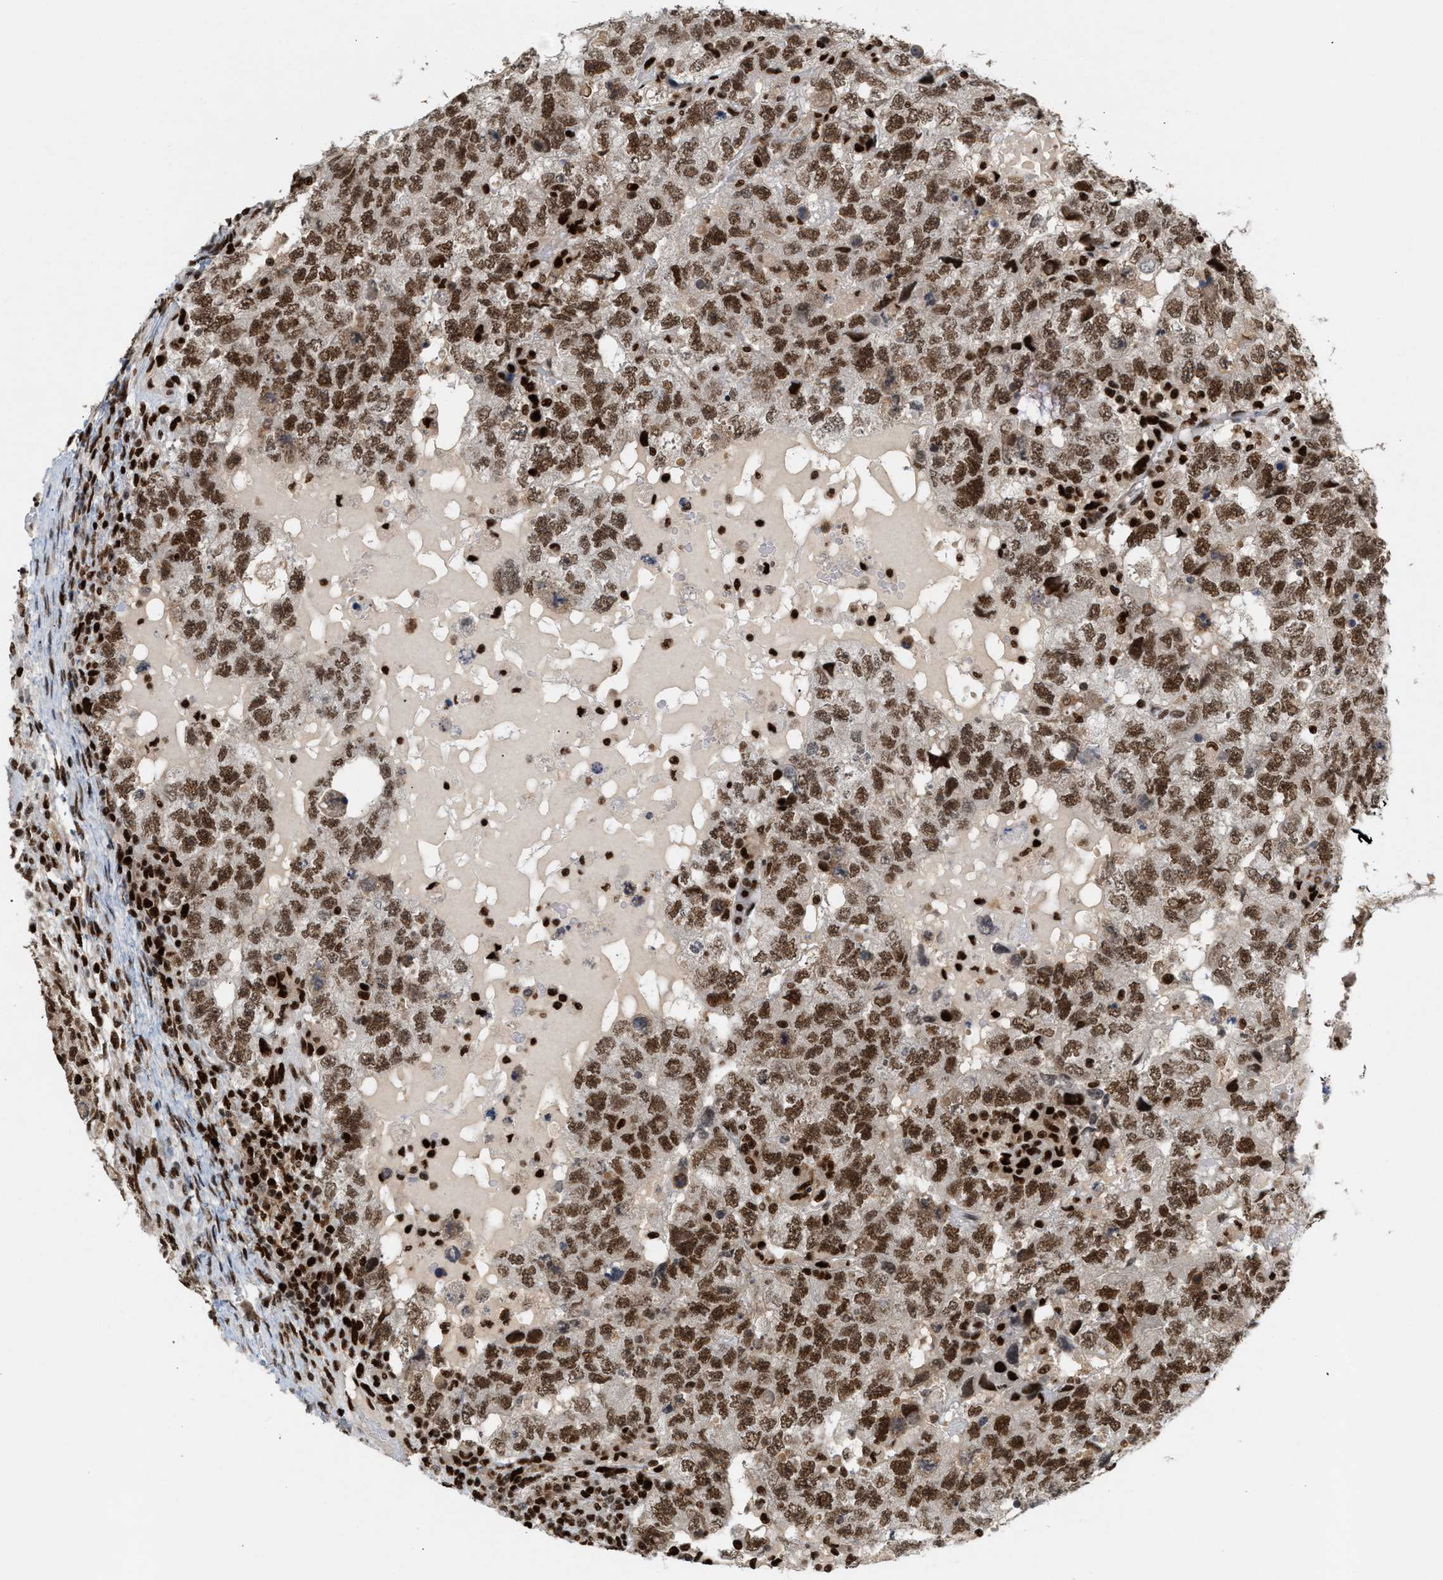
{"staining": {"intensity": "strong", "quantity": ">75%", "location": "nuclear"}, "tissue": "testis cancer", "cell_type": "Tumor cells", "image_type": "cancer", "snomed": [{"axis": "morphology", "description": "Carcinoma, Embryonal, NOS"}, {"axis": "topography", "description": "Testis"}], "caption": "High-power microscopy captured an IHC histopathology image of testis cancer, revealing strong nuclear positivity in about >75% of tumor cells.", "gene": "RNASEK-C17orf49", "patient": {"sex": "male", "age": 36}}